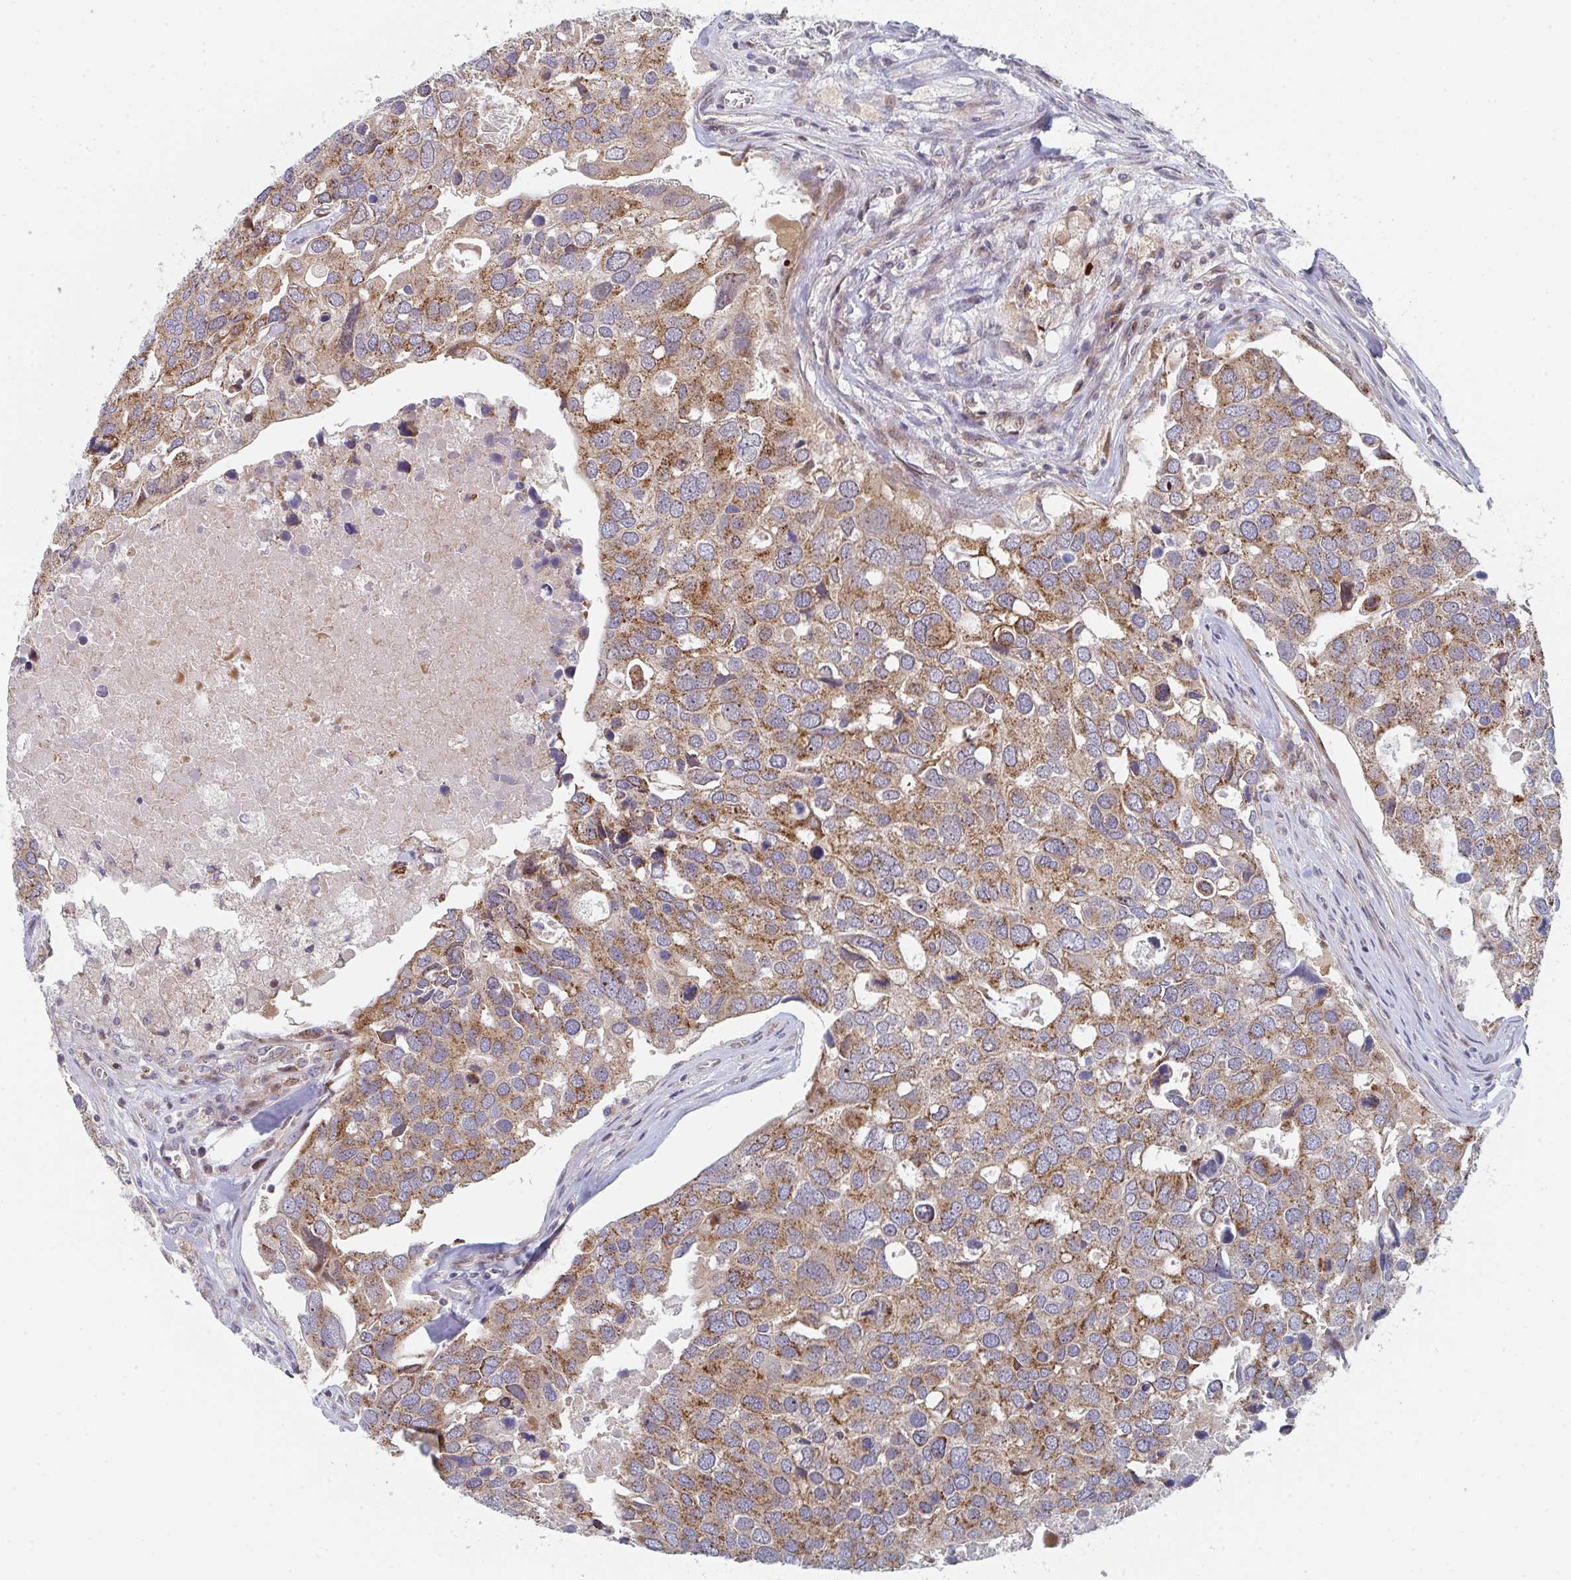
{"staining": {"intensity": "moderate", "quantity": ">75%", "location": "cytoplasmic/membranous"}, "tissue": "breast cancer", "cell_type": "Tumor cells", "image_type": "cancer", "snomed": [{"axis": "morphology", "description": "Duct carcinoma"}, {"axis": "topography", "description": "Breast"}], "caption": "High-power microscopy captured an immunohistochemistry (IHC) micrograph of infiltrating ductal carcinoma (breast), revealing moderate cytoplasmic/membranous expression in about >75% of tumor cells. (DAB IHC with brightfield microscopy, high magnification).", "gene": "ZNF644", "patient": {"sex": "female", "age": 83}}